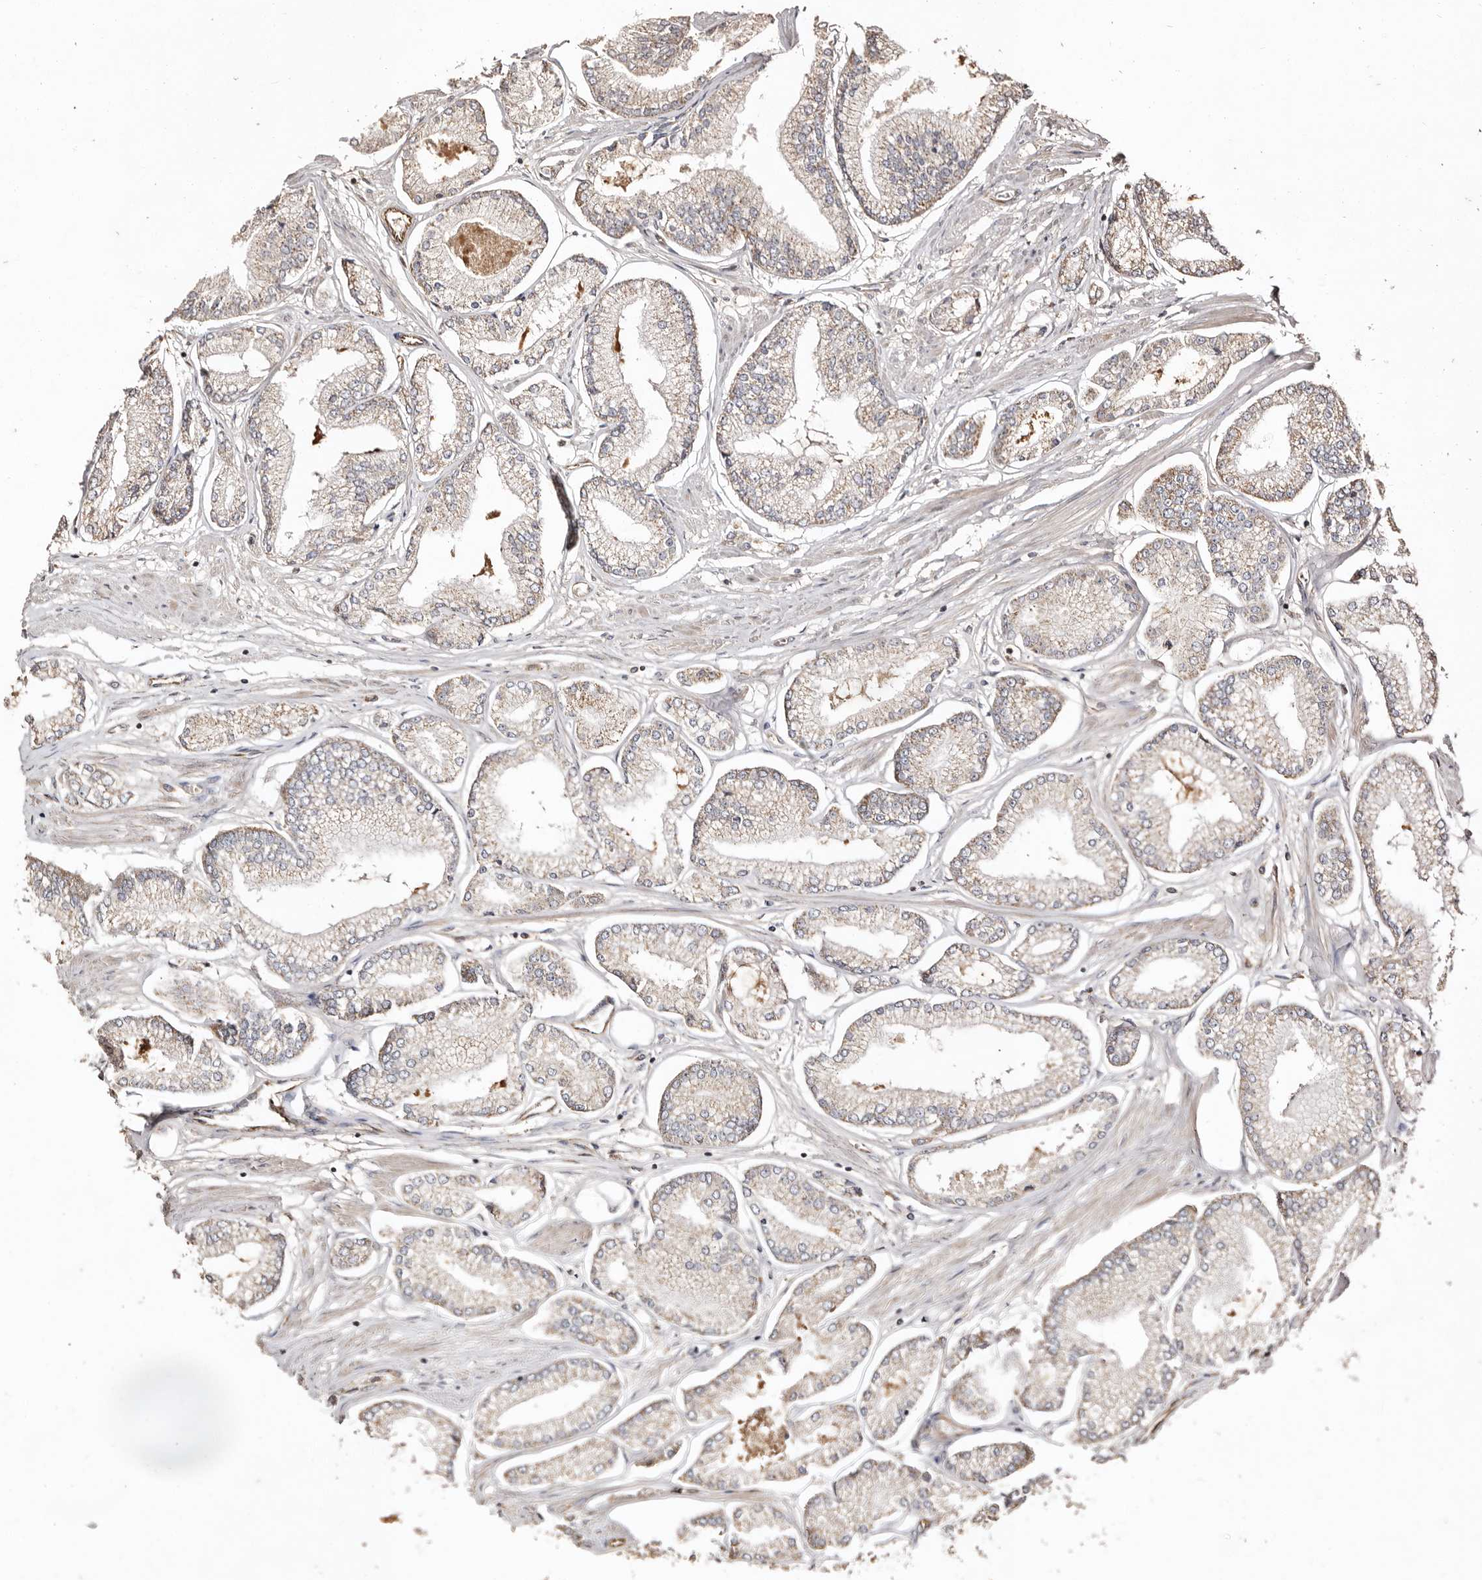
{"staining": {"intensity": "weak", "quantity": "25%-75%", "location": "cytoplasmic/membranous"}, "tissue": "prostate cancer", "cell_type": "Tumor cells", "image_type": "cancer", "snomed": [{"axis": "morphology", "description": "Adenocarcinoma, Low grade"}, {"axis": "topography", "description": "Prostate"}], "caption": "A brown stain shows weak cytoplasmic/membranous expression of a protein in human prostate low-grade adenocarcinoma tumor cells. The protein is stained brown, and the nuclei are stained in blue (DAB IHC with brightfield microscopy, high magnification).", "gene": "MACC1", "patient": {"sex": "male", "age": 52}}